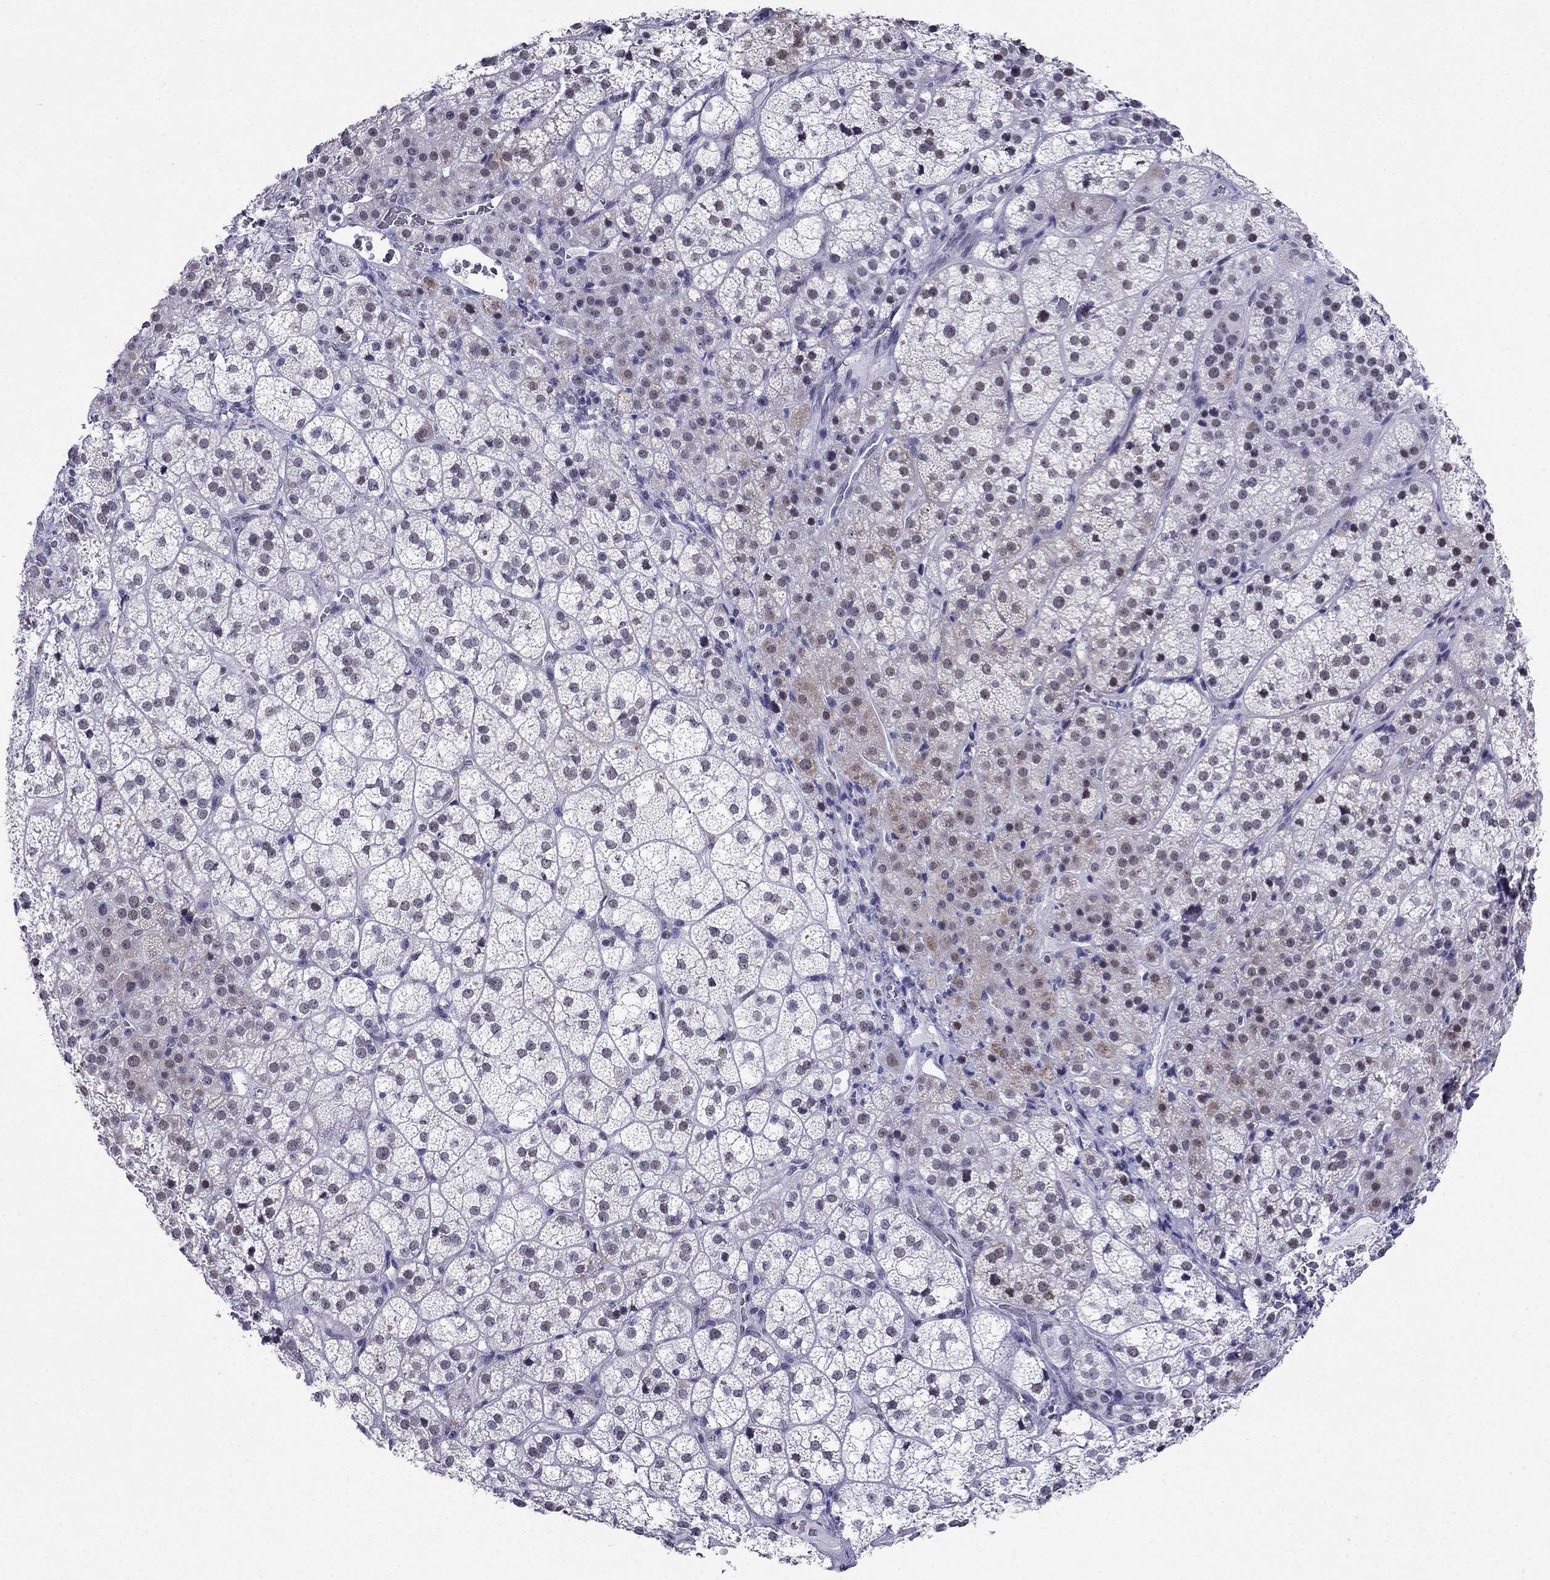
{"staining": {"intensity": "moderate", "quantity": "25%-75%", "location": "cytoplasmic/membranous"}, "tissue": "adrenal gland", "cell_type": "Glandular cells", "image_type": "normal", "snomed": [{"axis": "morphology", "description": "Normal tissue, NOS"}, {"axis": "topography", "description": "Adrenal gland"}], "caption": "Brown immunohistochemical staining in normal adrenal gland exhibits moderate cytoplasmic/membranous staining in about 25%-75% of glandular cells. The protein of interest is stained brown, and the nuclei are stained in blue (DAB (3,3'-diaminobenzidine) IHC with brightfield microscopy, high magnification).", "gene": "PPM1G", "patient": {"sex": "female", "age": 60}}